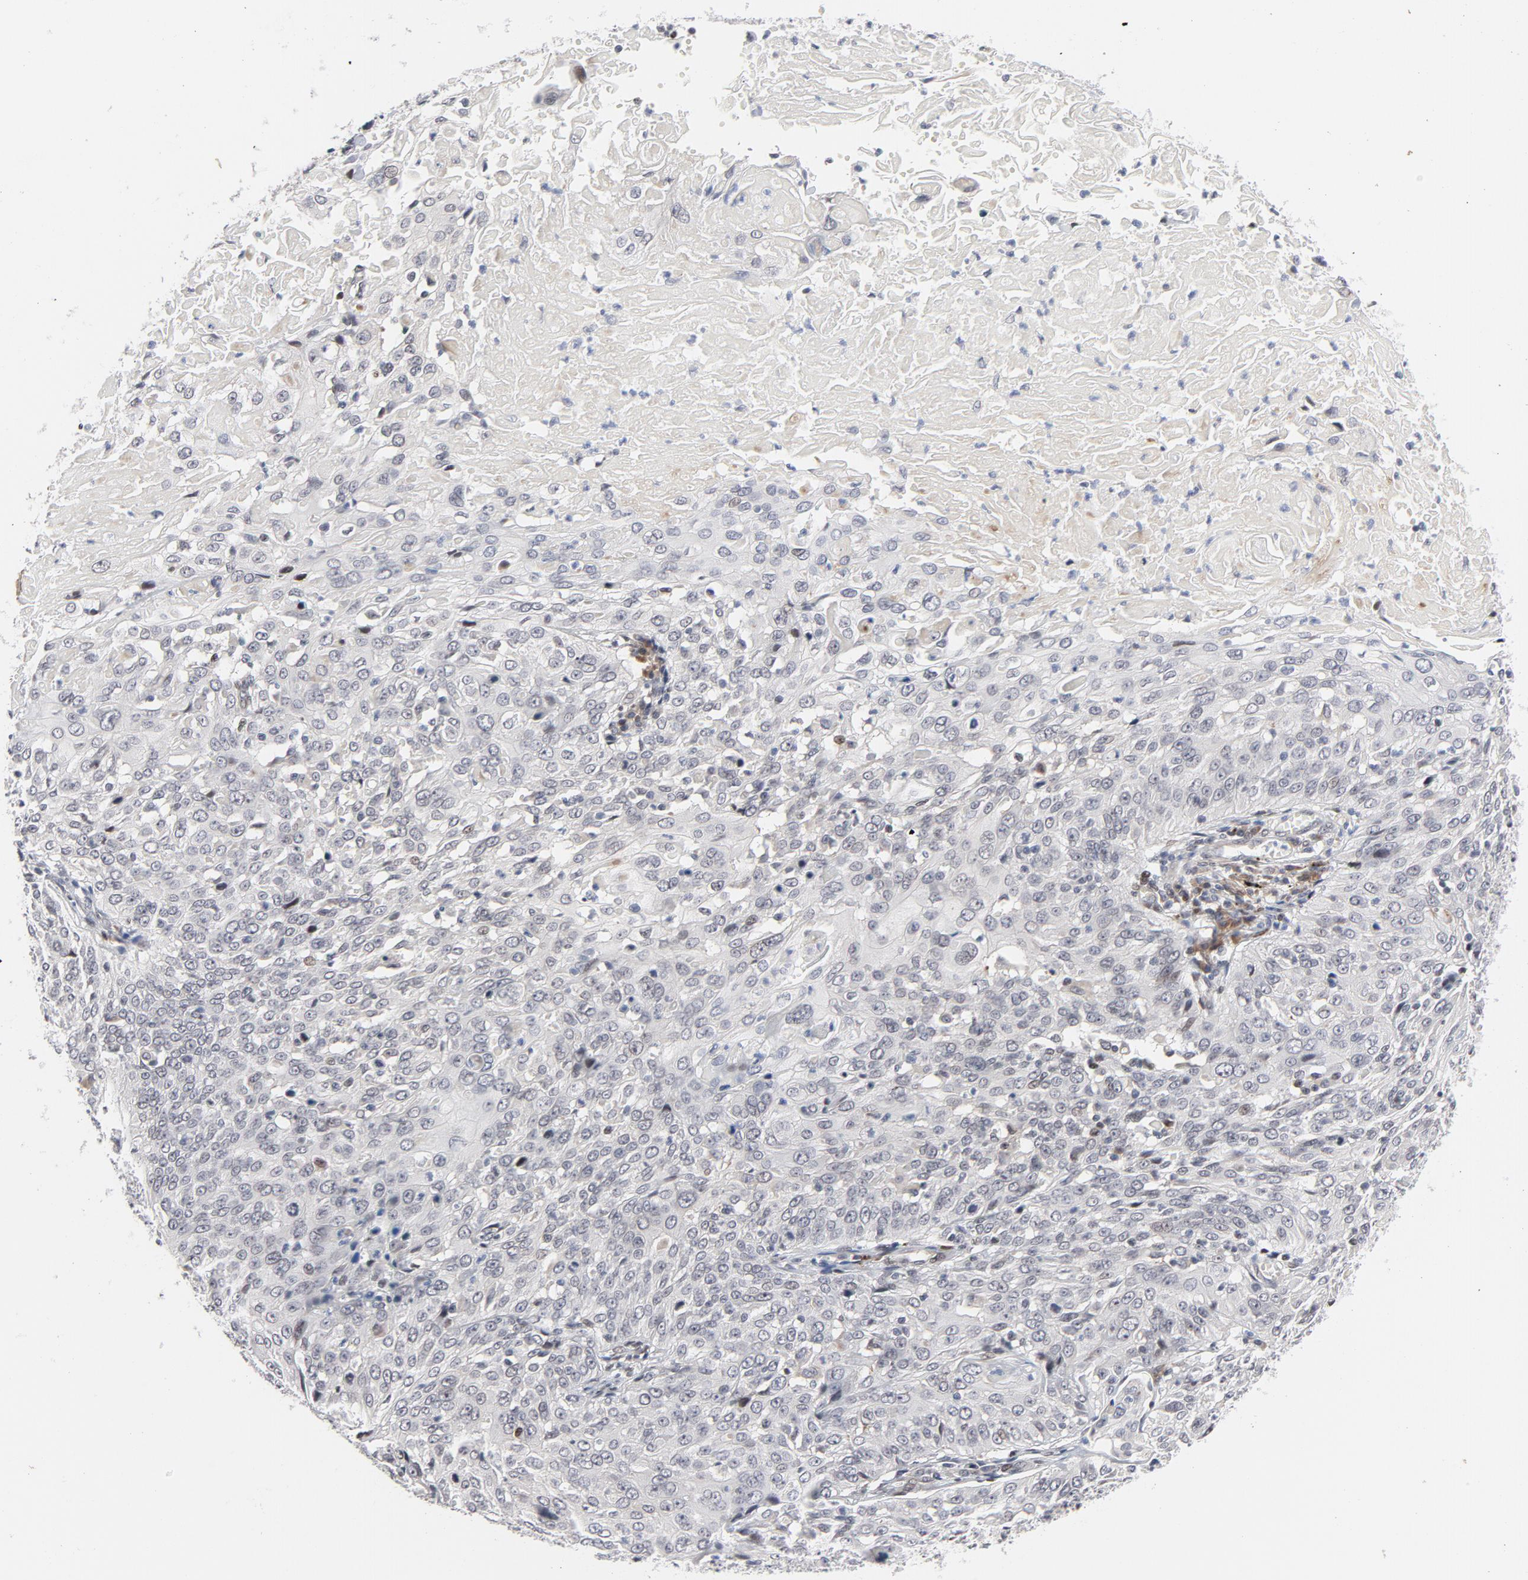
{"staining": {"intensity": "weak", "quantity": "<25%", "location": "nuclear"}, "tissue": "cervical cancer", "cell_type": "Tumor cells", "image_type": "cancer", "snomed": [{"axis": "morphology", "description": "Squamous cell carcinoma, NOS"}, {"axis": "topography", "description": "Cervix"}], "caption": "High magnification brightfield microscopy of cervical cancer (squamous cell carcinoma) stained with DAB (3,3'-diaminobenzidine) (brown) and counterstained with hematoxylin (blue): tumor cells show no significant staining. The staining was performed using DAB (3,3'-diaminobenzidine) to visualize the protein expression in brown, while the nuclei were stained in blue with hematoxylin (Magnification: 20x).", "gene": "NFIC", "patient": {"sex": "female", "age": 39}}